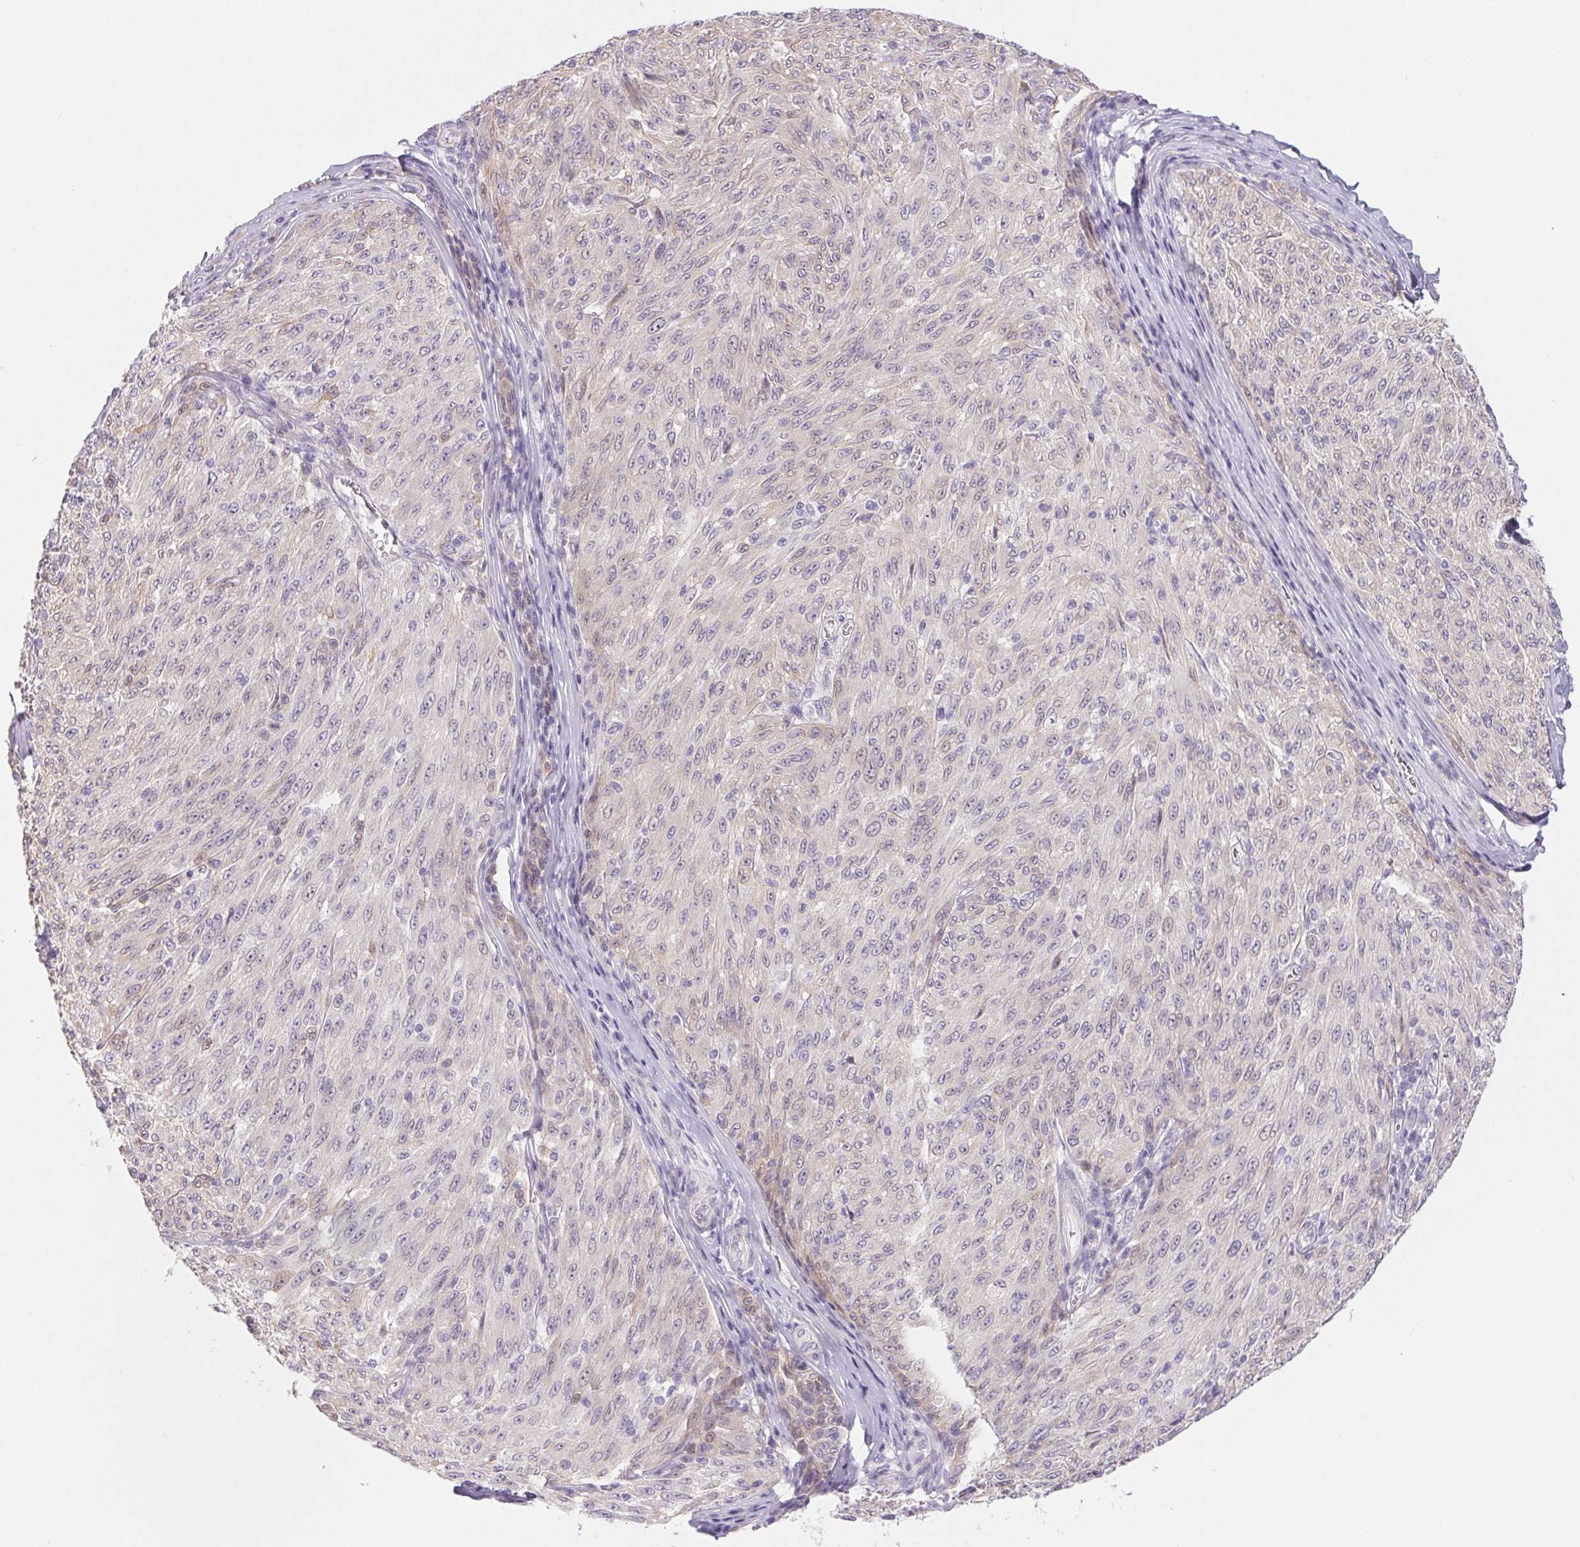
{"staining": {"intensity": "negative", "quantity": "none", "location": "none"}, "tissue": "melanoma", "cell_type": "Tumor cells", "image_type": "cancer", "snomed": [{"axis": "morphology", "description": "Malignant melanoma, NOS"}, {"axis": "topography", "description": "Skin"}], "caption": "This micrograph is of malignant melanoma stained with immunohistochemistry (IHC) to label a protein in brown with the nuclei are counter-stained blue. There is no expression in tumor cells.", "gene": "CTNND2", "patient": {"sex": "male", "age": 85}}